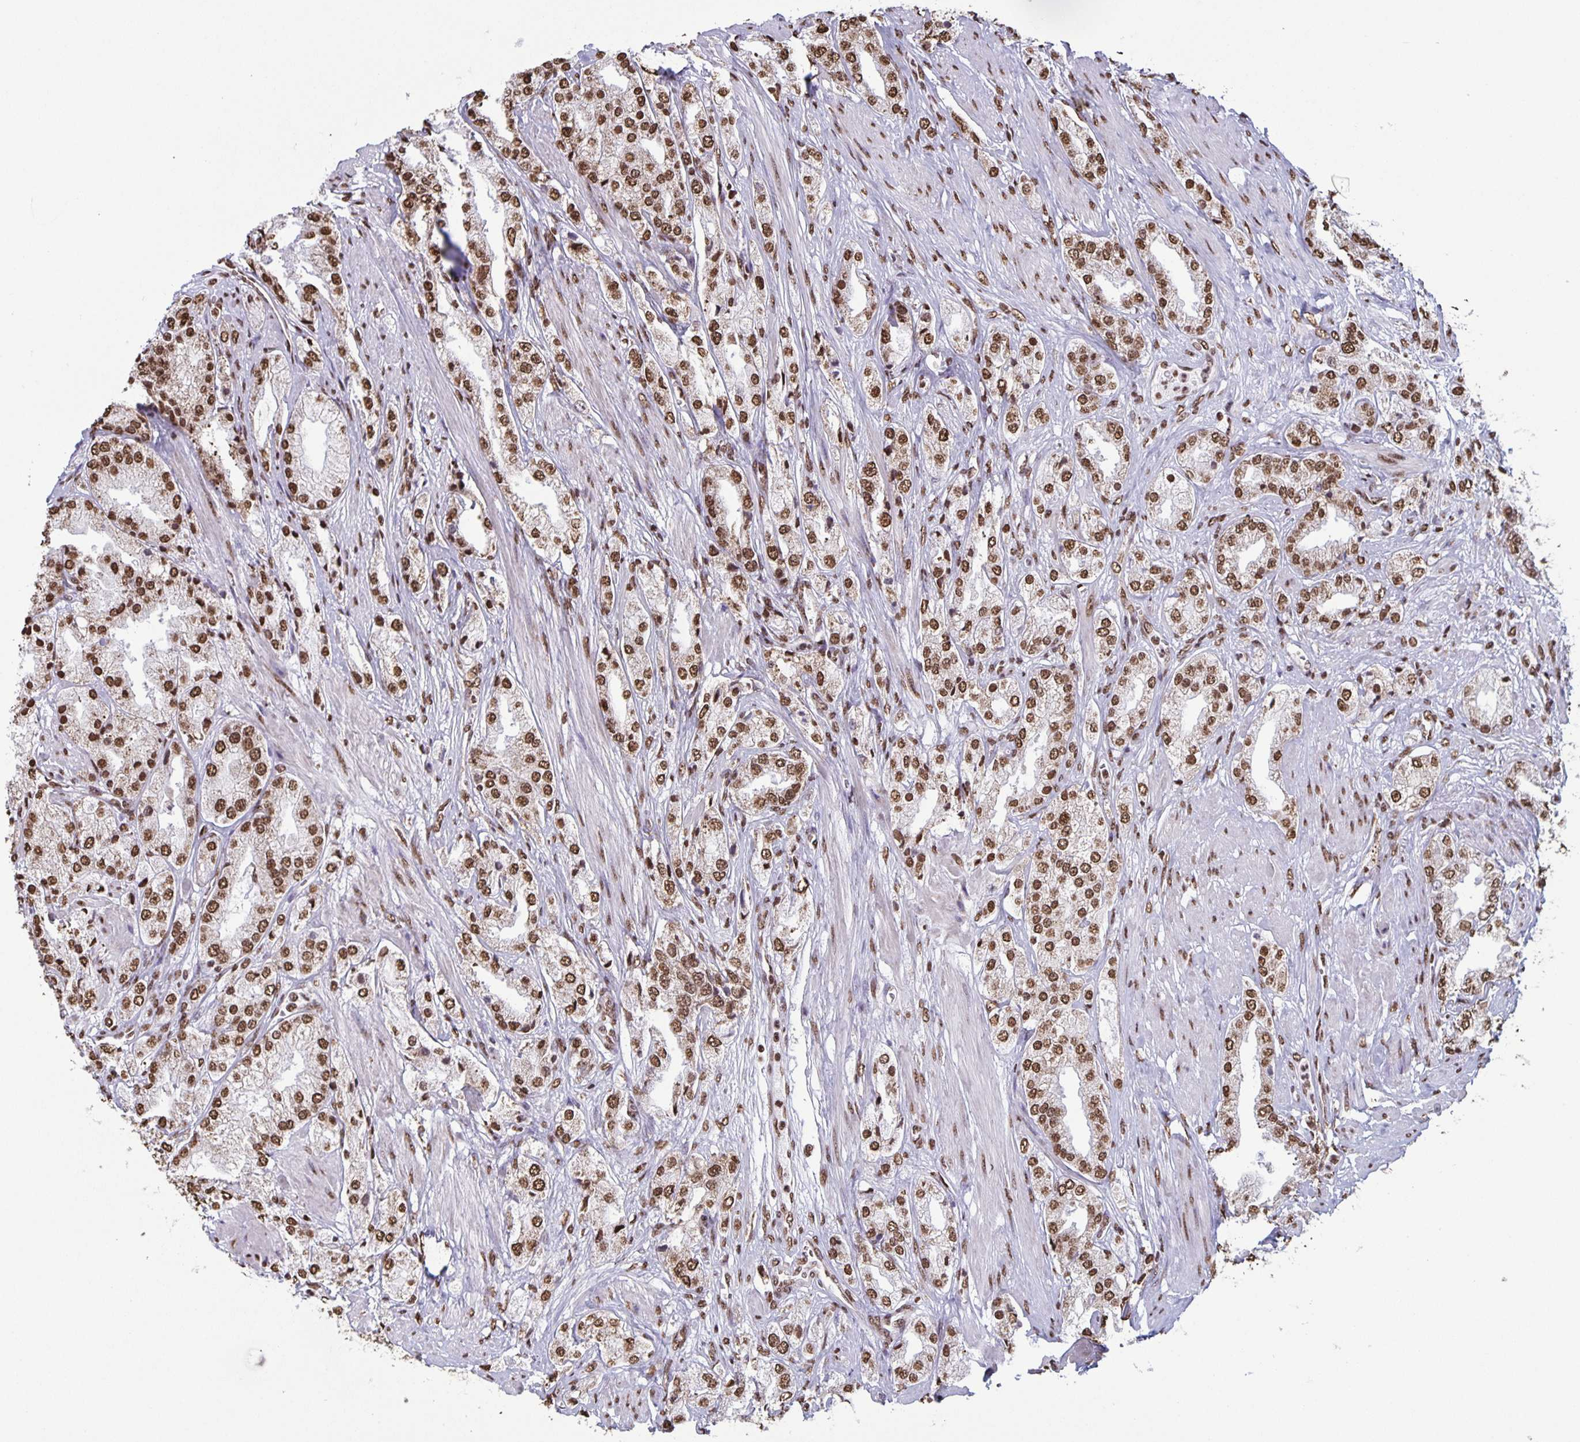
{"staining": {"intensity": "moderate", "quantity": ">75%", "location": "nuclear"}, "tissue": "prostate cancer", "cell_type": "Tumor cells", "image_type": "cancer", "snomed": [{"axis": "morphology", "description": "Adenocarcinoma, High grade"}, {"axis": "topography", "description": "Prostate"}], "caption": "Immunohistochemical staining of prostate cancer (high-grade adenocarcinoma) reveals medium levels of moderate nuclear protein positivity in approximately >75% of tumor cells.", "gene": "DUT", "patient": {"sex": "male", "age": 68}}